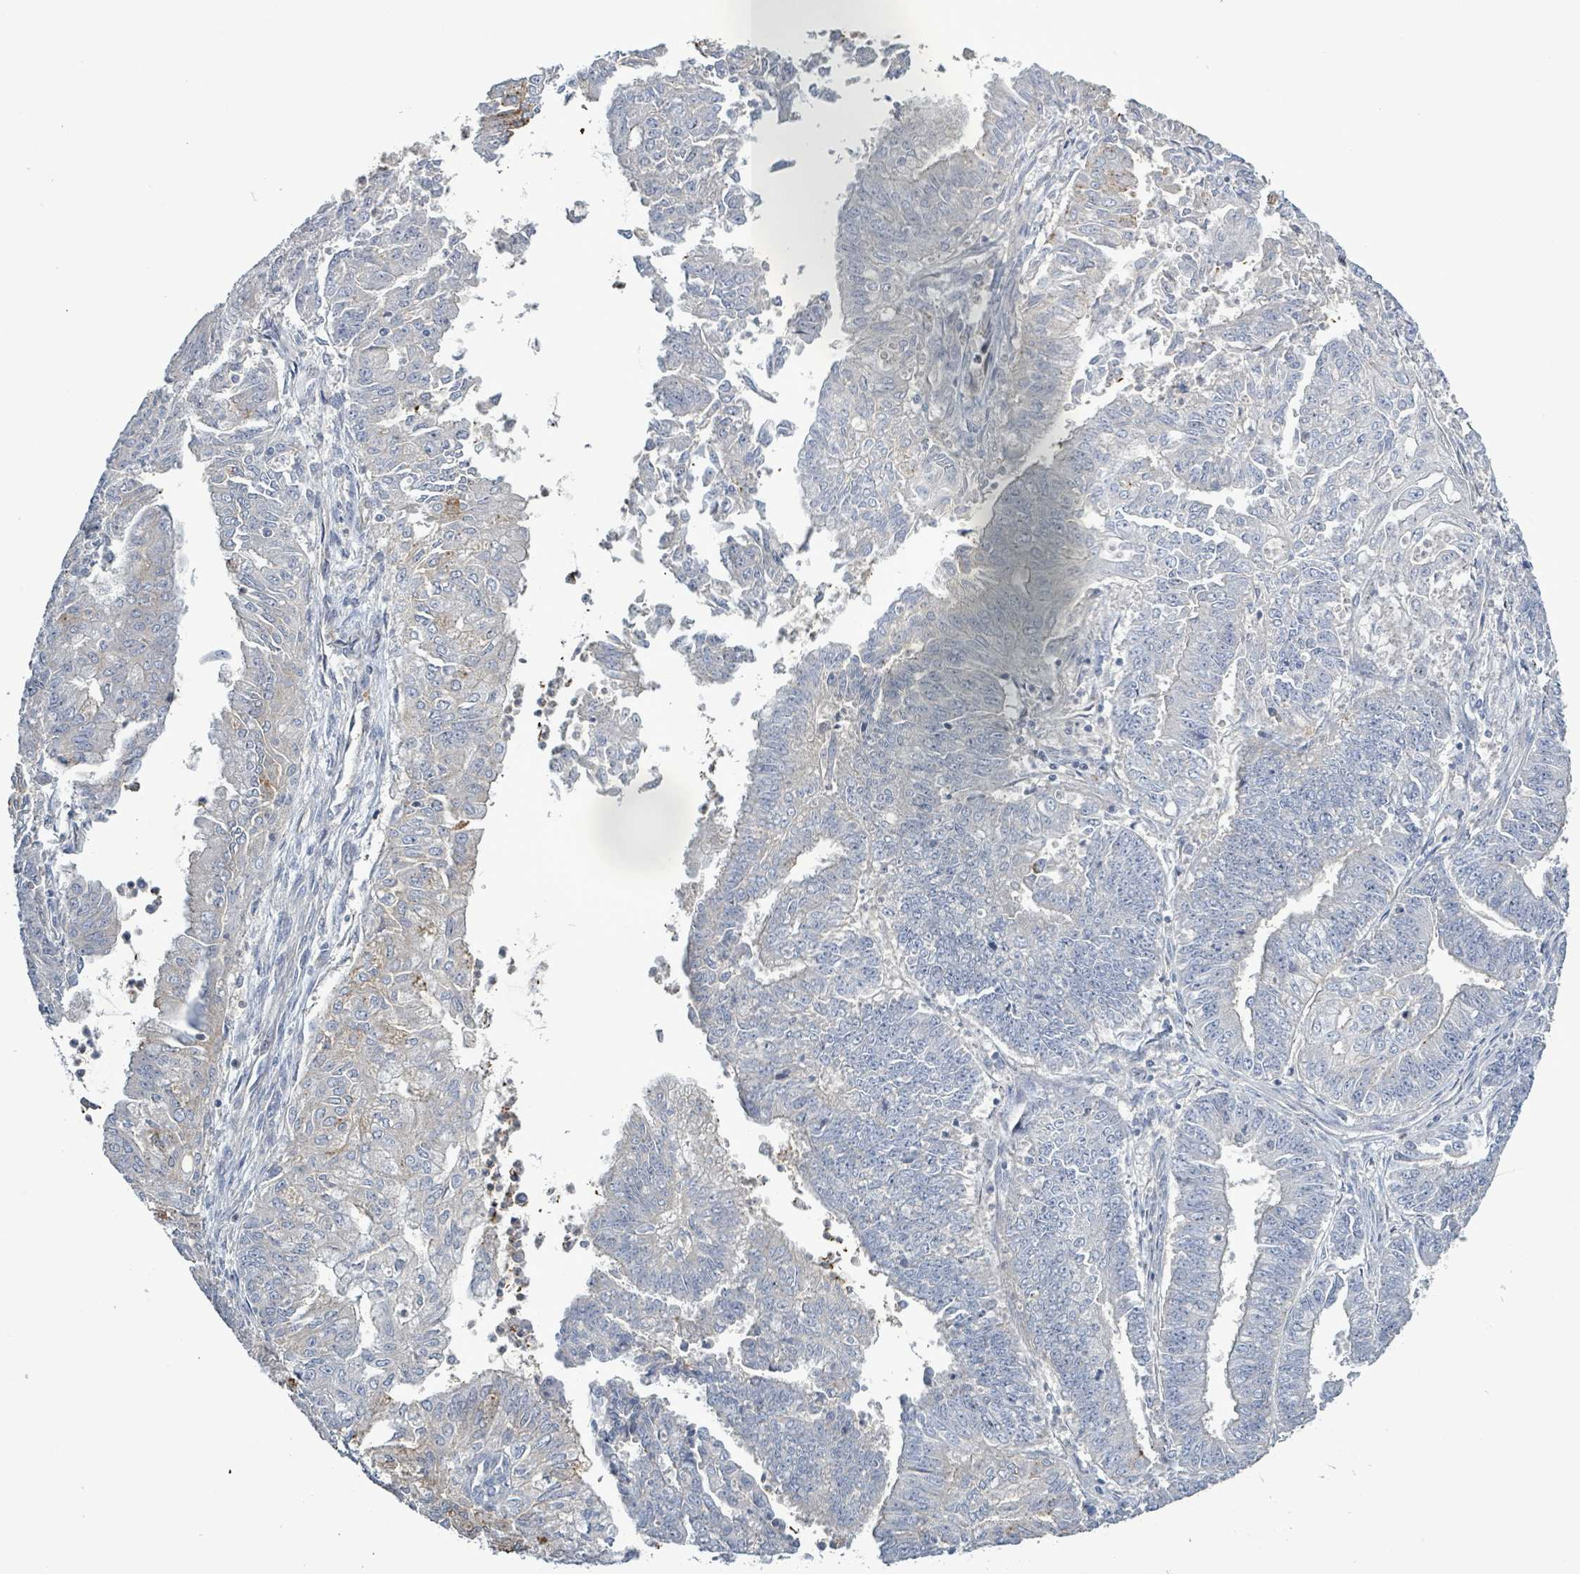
{"staining": {"intensity": "negative", "quantity": "none", "location": "none"}, "tissue": "endometrial cancer", "cell_type": "Tumor cells", "image_type": "cancer", "snomed": [{"axis": "morphology", "description": "Adenocarcinoma, NOS"}, {"axis": "topography", "description": "Endometrium"}], "caption": "High magnification brightfield microscopy of endometrial cancer stained with DAB (brown) and counterstained with hematoxylin (blue): tumor cells show no significant expression. (DAB immunohistochemistry, high magnification).", "gene": "KRAS", "patient": {"sex": "female", "age": 73}}